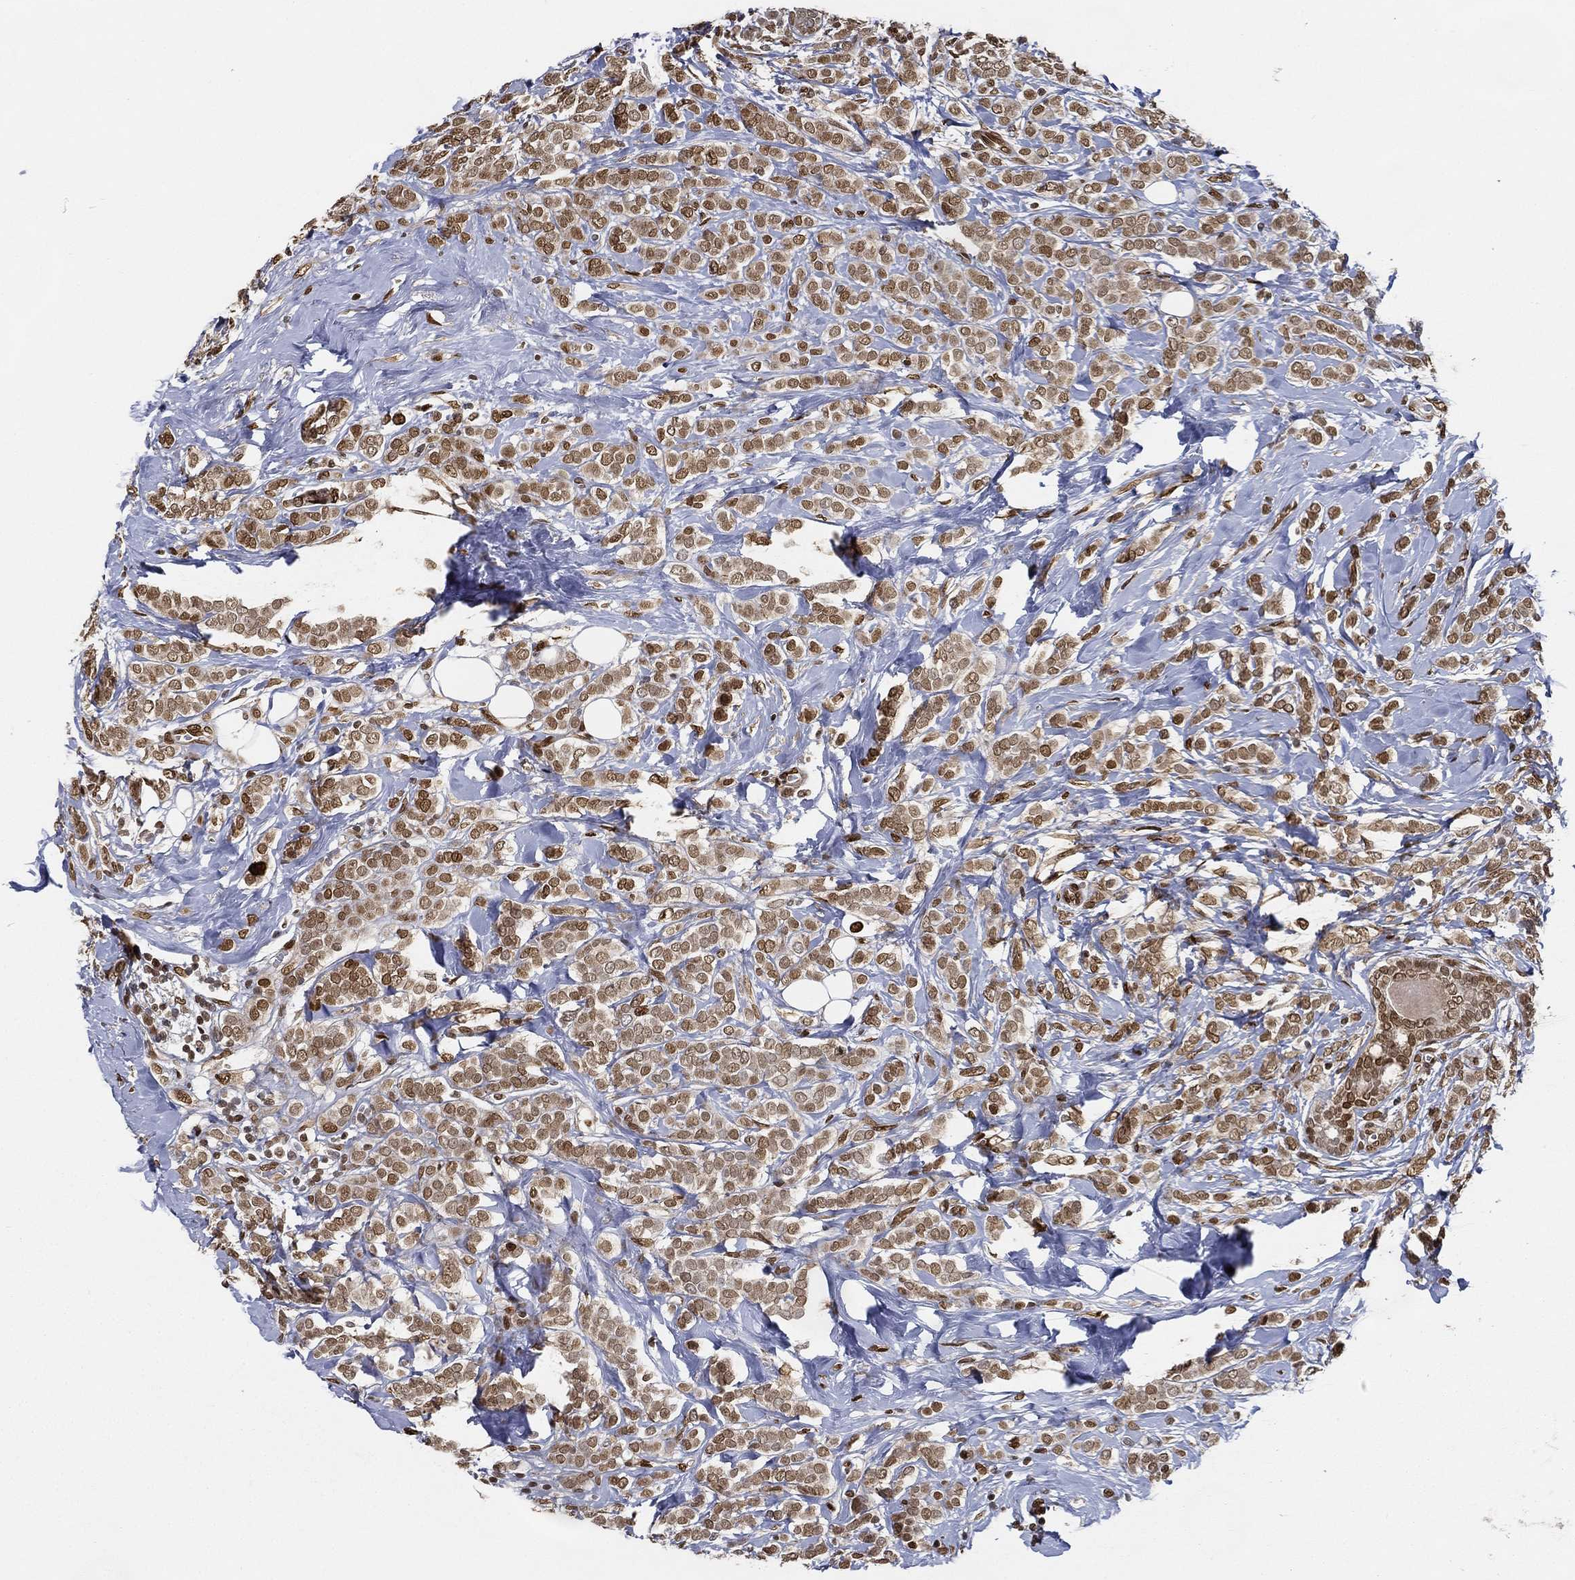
{"staining": {"intensity": "moderate", "quantity": ">75%", "location": "nuclear"}, "tissue": "breast cancer", "cell_type": "Tumor cells", "image_type": "cancer", "snomed": [{"axis": "morphology", "description": "Lobular carcinoma"}, {"axis": "topography", "description": "Breast"}], "caption": "Protein staining demonstrates moderate nuclear expression in about >75% of tumor cells in breast cancer. The staining is performed using DAB brown chromogen to label protein expression. The nuclei are counter-stained blue using hematoxylin.", "gene": "LMNB1", "patient": {"sex": "female", "age": 49}}